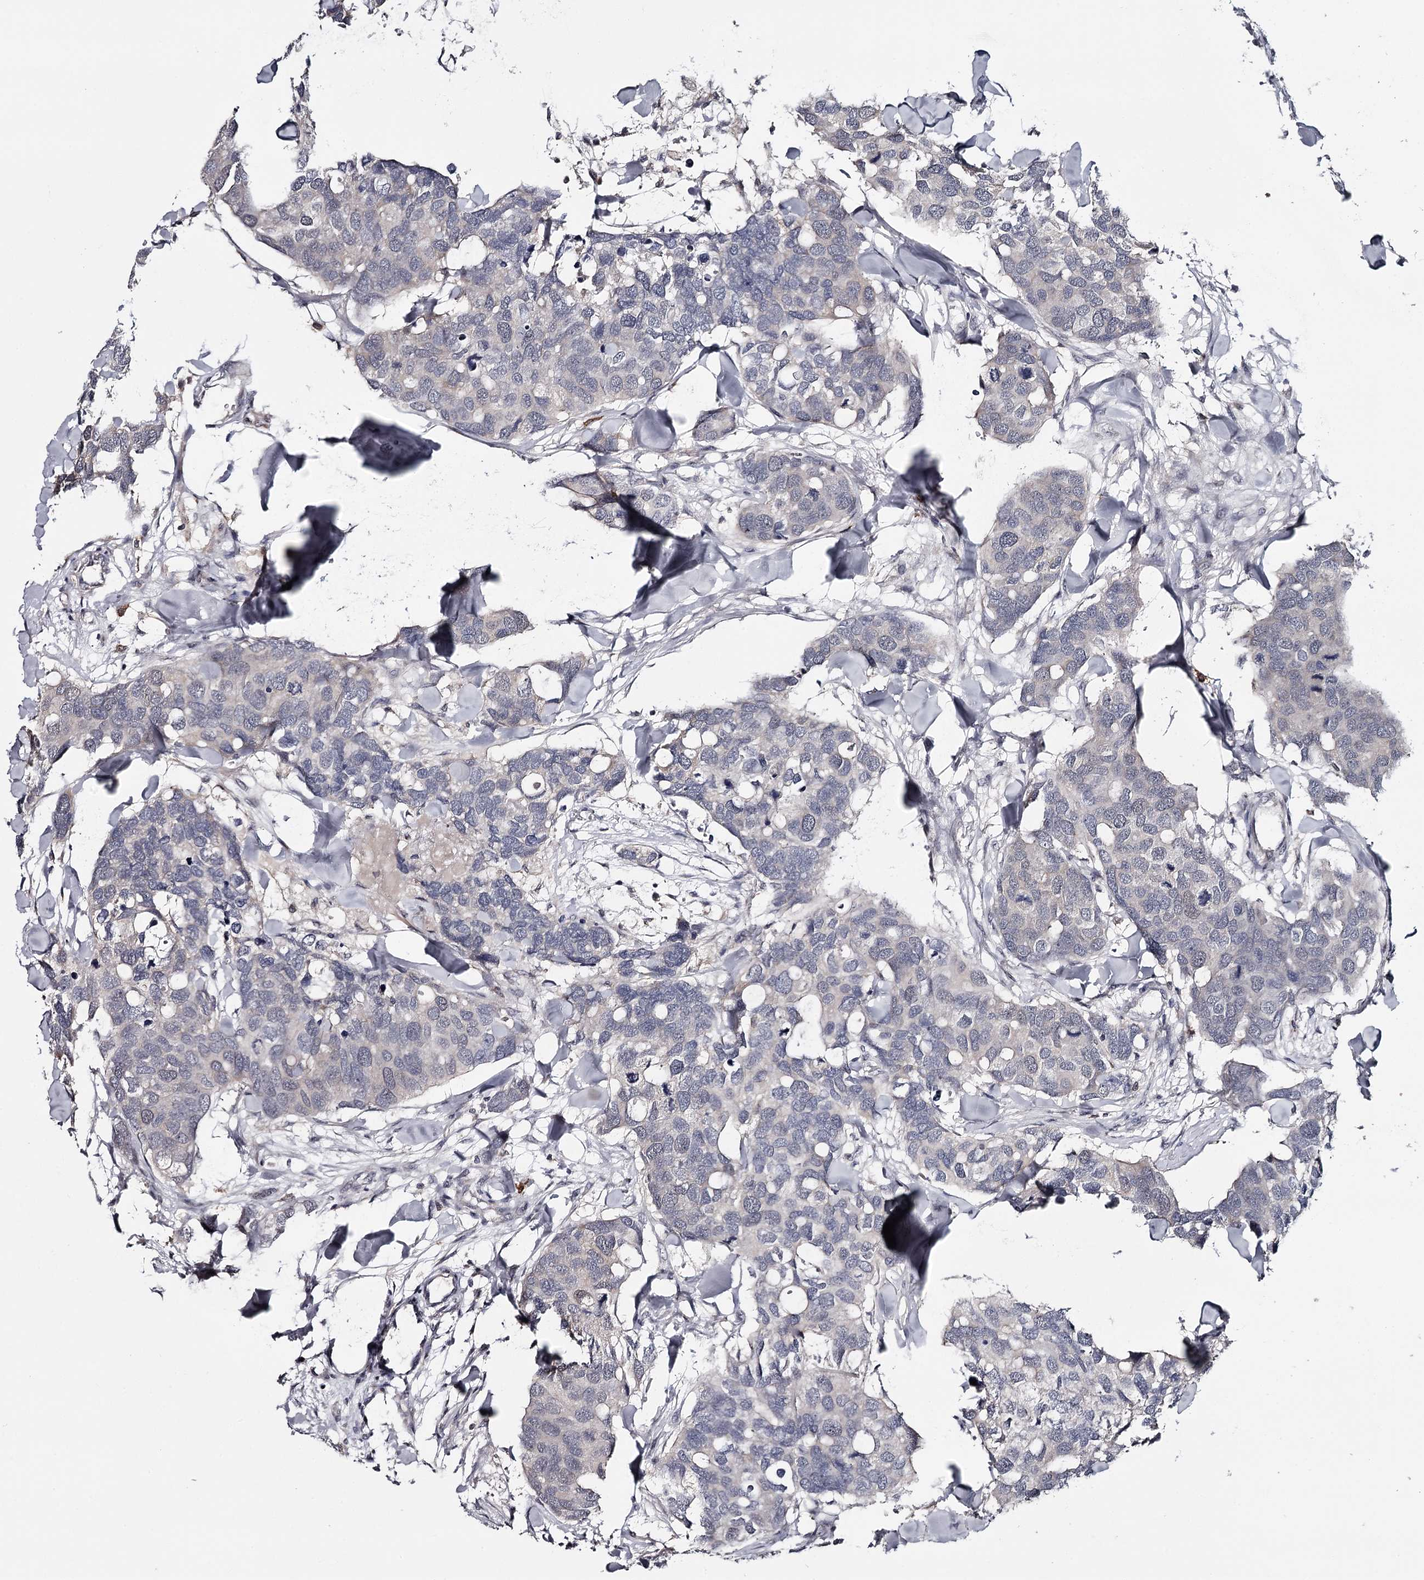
{"staining": {"intensity": "negative", "quantity": "none", "location": "none"}, "tissue": "breast cancer", "cell_type": "Tumor cells", "image_type": "cancer", "snomed": [{"axis": "morphology", "description": "Duct carcinoma"}, {"axis": "topography", "description": "Breast"}], "caption": "DAB immunohistochemical staining of breast infiltrating ductal carcinoma demonstrates no significant staining in tumor cells.", "gene": "GTSF1", "patient": {"sex": "female", "age": 83}}